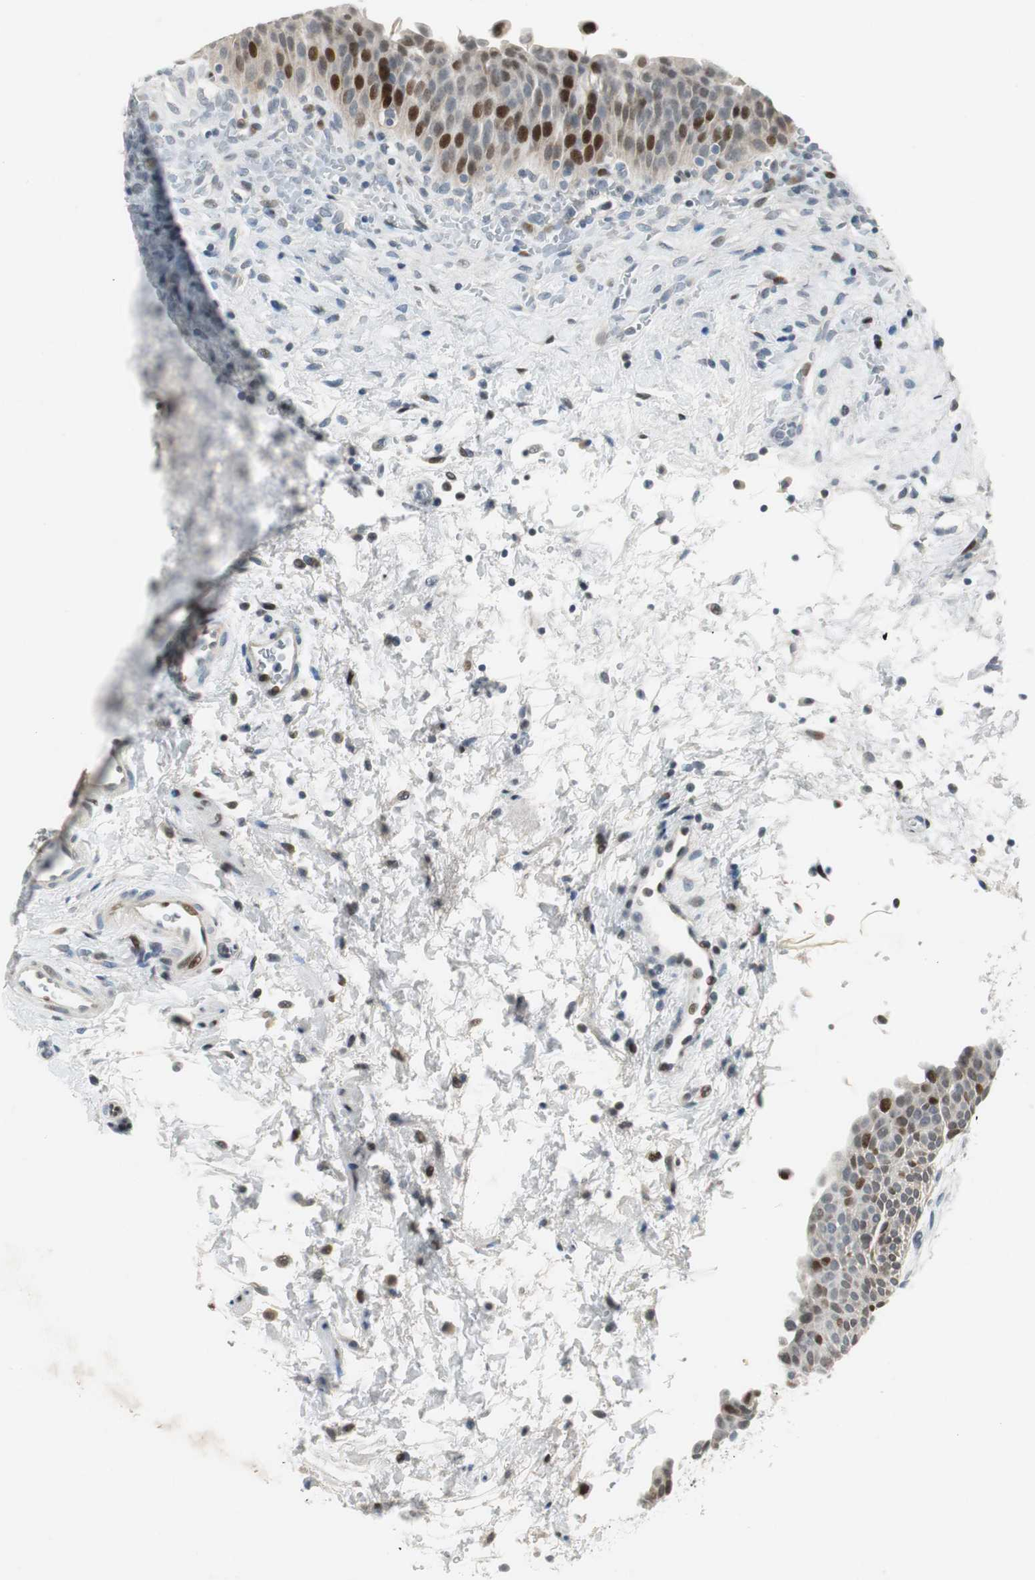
{"staining": {"intensity": "strong", "quantity": "<25%", "location": "nuclear"}, "tissue": "urinary bladder", "cell_type": "Urothelial cells", "image_type": "normal", "snomed": [{"axis": "morphology", "description": "Normal tissue, NOS"}, {"axis": "morphology", "description": "Dysplasia, NOS"}, {"axis": "topography", "description": "Urinary bladder"}], "caption": "Immunohistochemistry histopathology image of benign urinary bladder: human urinary bladder stained using immunohistochemistry reveals medium levels of strong protein expression localized specifically in the nuclear of urothelial cells, appearing as a nuclear brown color.", "gene": "AJUBA", "patient": {"sex": "male", "age": 35}}